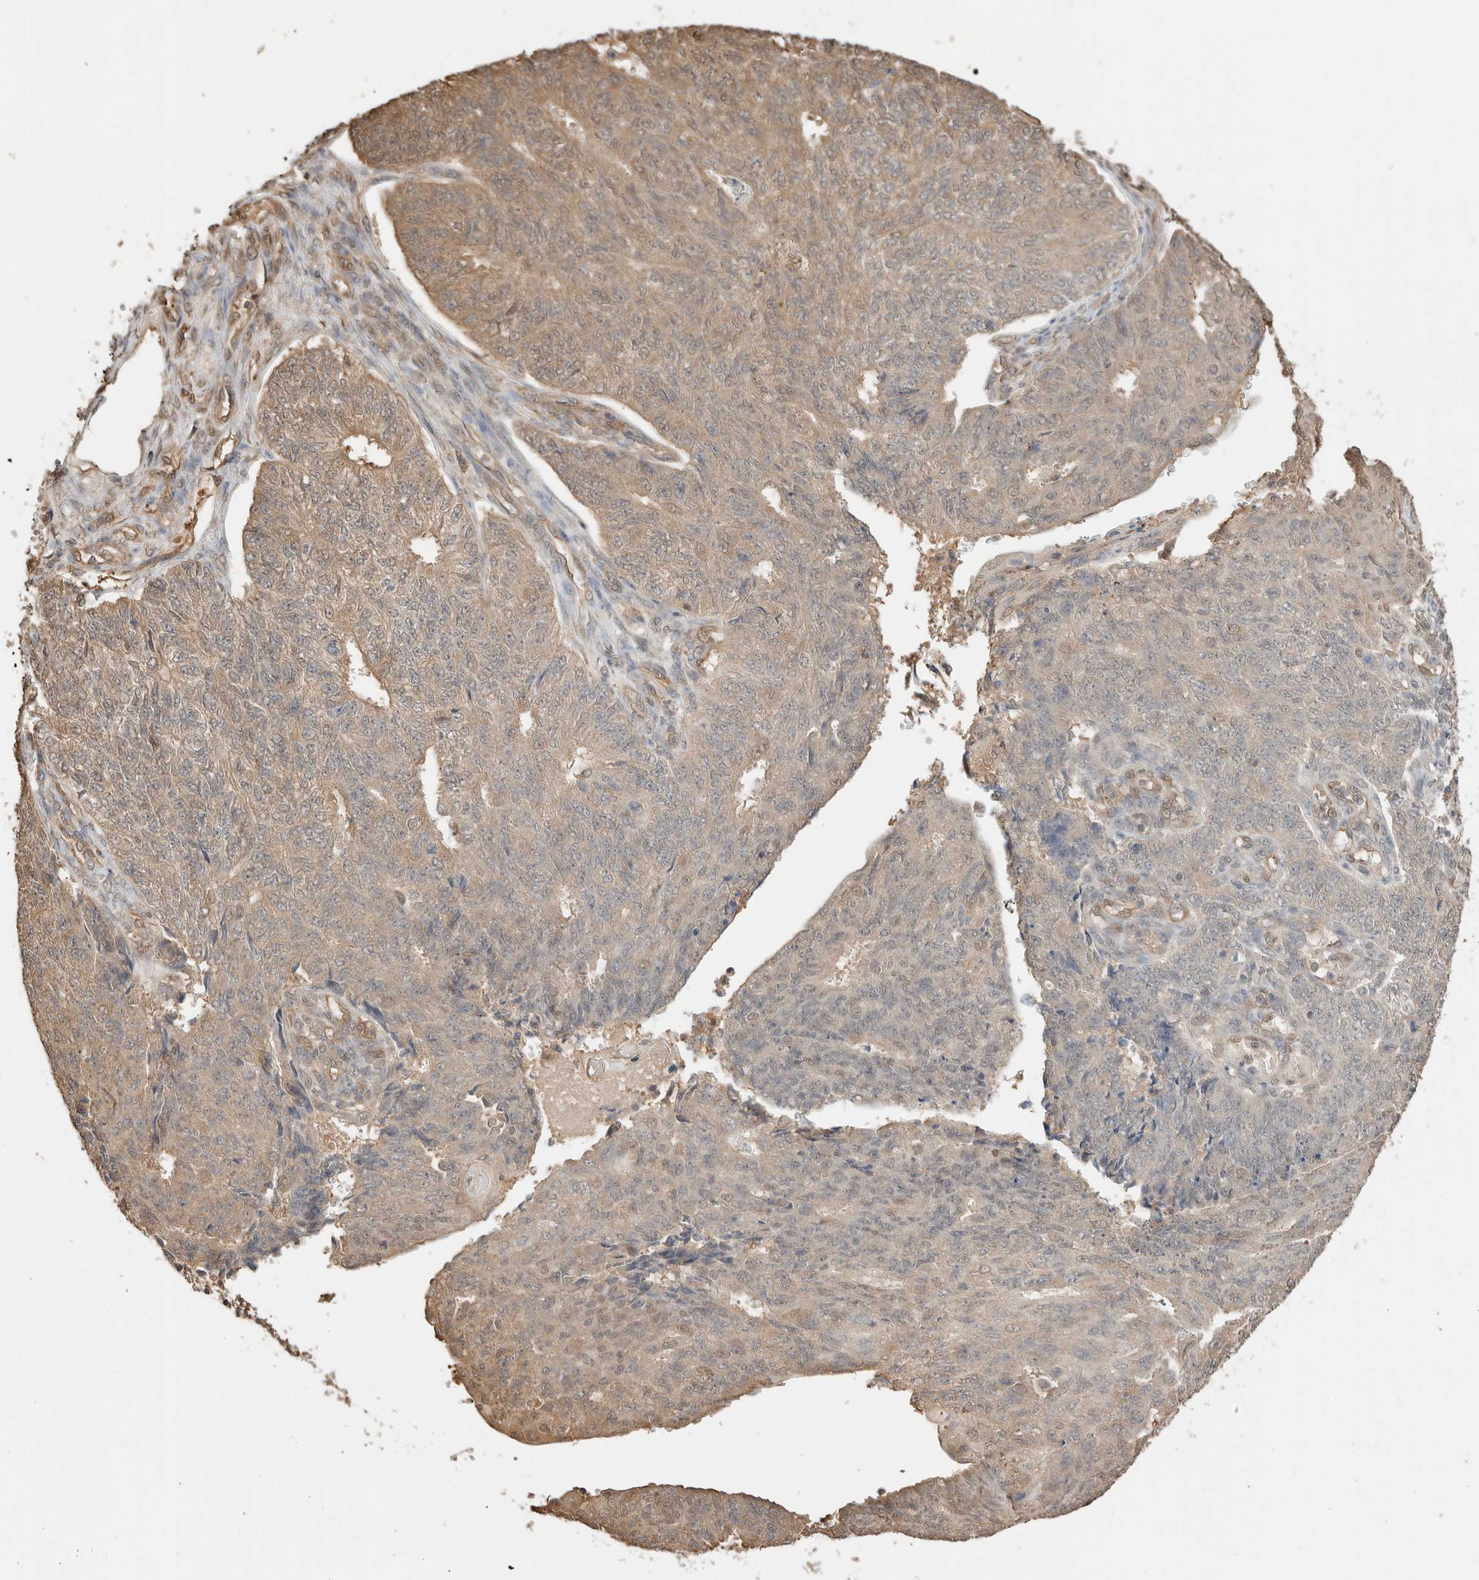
{"staining": {"intensity": "weak", "quantity": "25%-75%", "location": "cytoplasmic/membranous"}, "tissue": "endometrial cancer", "cell_type": "Tumor cells", "image_type": "cancer", "snomed": [{"axis": "morphology", "description": "Adenocarcinoma, NOS"}, {"axis": "topography", "description": "Endometrium"}], "caption": "Immunohistochemistry (IHC) (DAB (3,3'-diaminobenzidine)) staining of endometrial cancer (adenocarcinoma) shows weak cytoplasmic/membranous protein expression in about 25%-75% of tumor cells. (Stains: DAB (3,3'-diaminobenzidine) in brown, nuclei in blue, Microscopy: brightfield microscopy at high magnification).", "gene": "YWHAH", "patient": {"sex": "female", "age": 32}}